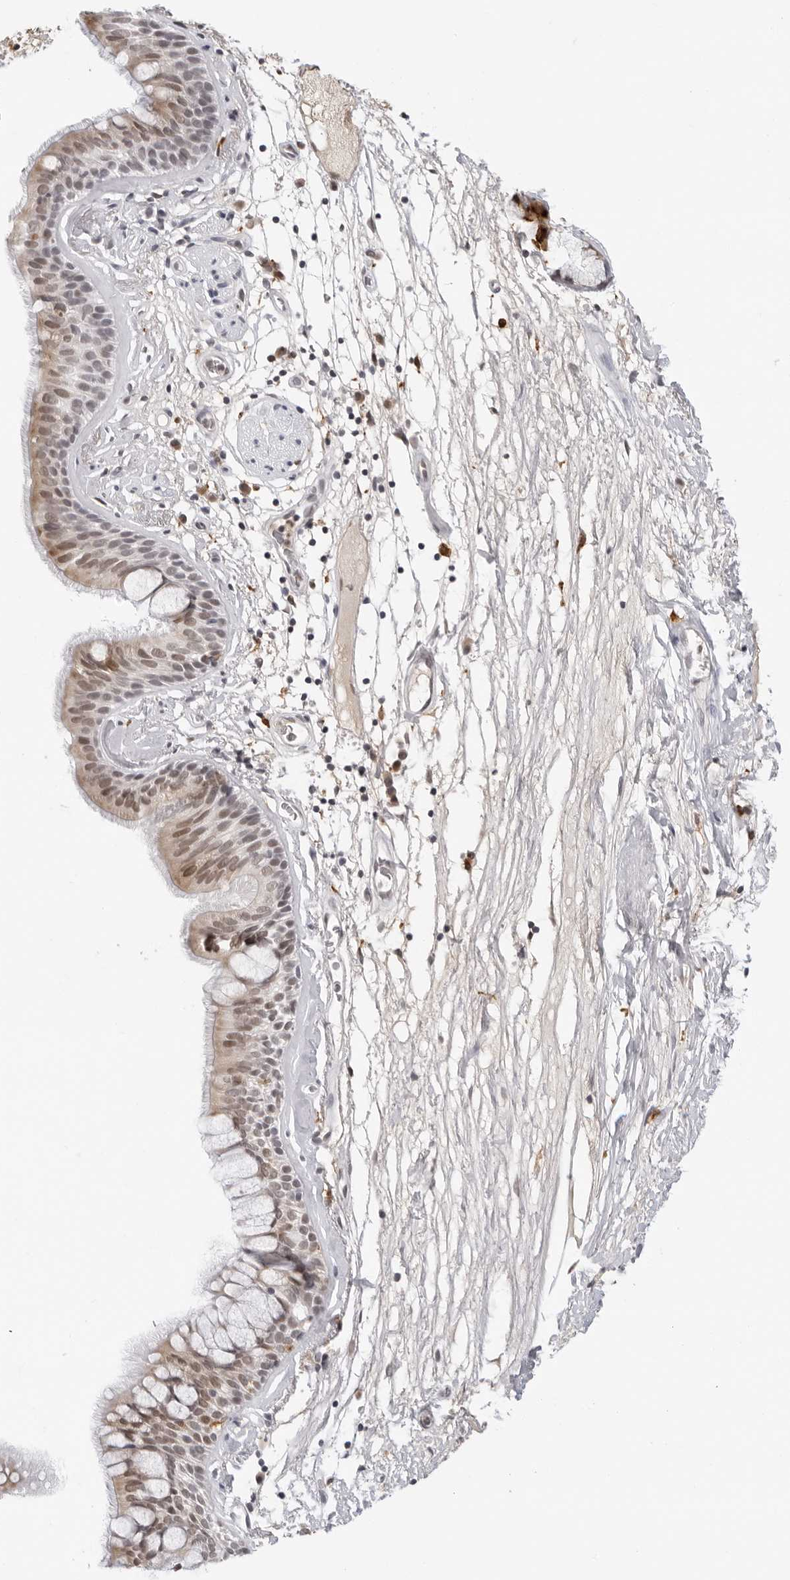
{"staining": {"intensity": "moderate", "quantity": ">75%", "location": "nuclear"}, "tissue": "bronchus", "cell_type": "Respiratory epithelial cells", "image_type": "normal", "snomed": [{"axis": "morphology", "description": "Normal tissue, NOS"}, {"axis": "topography", "description": "Cartilage tissue"}], "caption": "Immunohistochemistry of unremarkable bronchus exhibits medium levels of moderate nuclear expression in approximately >75% of respiratory epithelial cells.", "gene": "MSH6", "patient": {"sex": "female", "age": 63}}